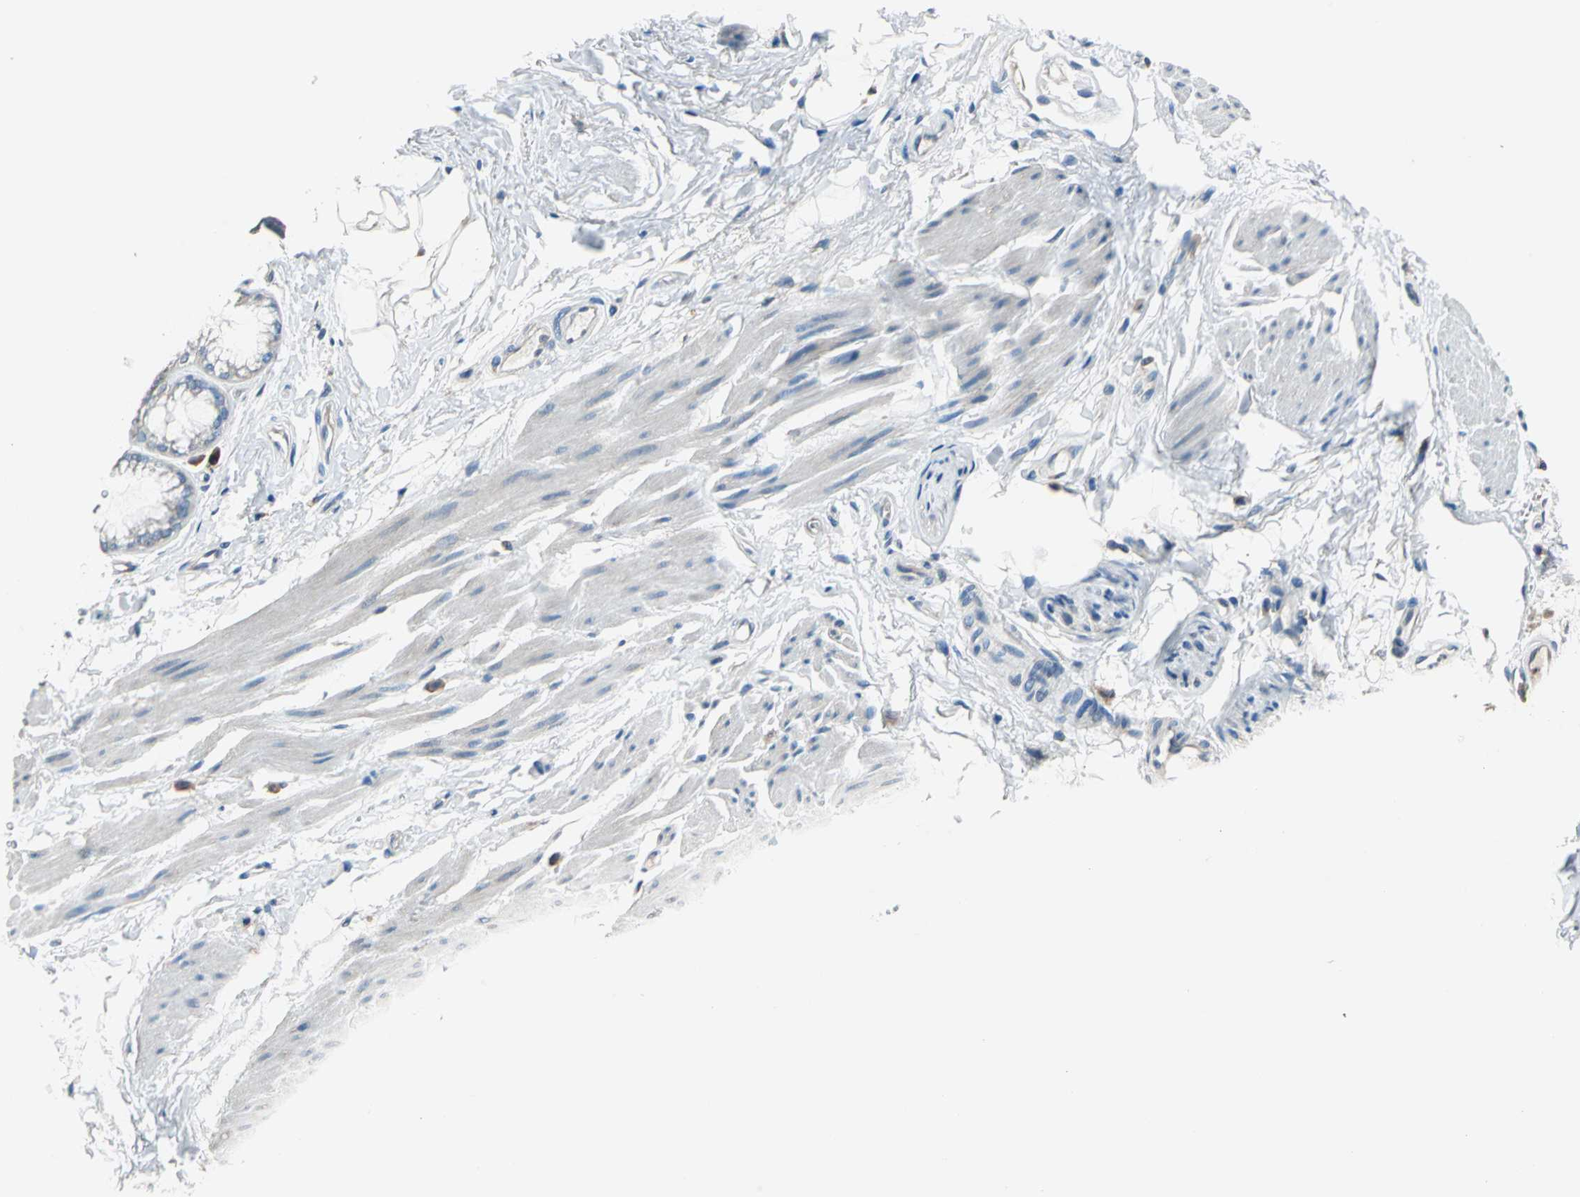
{"staining": {"intensity": "weak", "quantity": "<25%", "location": "cytoplasmic/membranous"}, "tissue": "bronchus", "cell_type": "Respiratory epithelial cells", "image_type": "normal", "snomed": [{"axis": "morphology", "description": "Normal tissue, NOS"}, {"axis": "morphology", "description": "Adenocarcinoma, NOS"}, {"axis": "topography", "description": "Bronchus"}, {"axis": "topography", "description": "Lung"}], "caption": "An image of human bronchus is negative for staining in respiratory epithelial cells. Nuclei are stained in blue.", "gene": "PRKCA", "patient": {"sex": "female", "age": 54}}